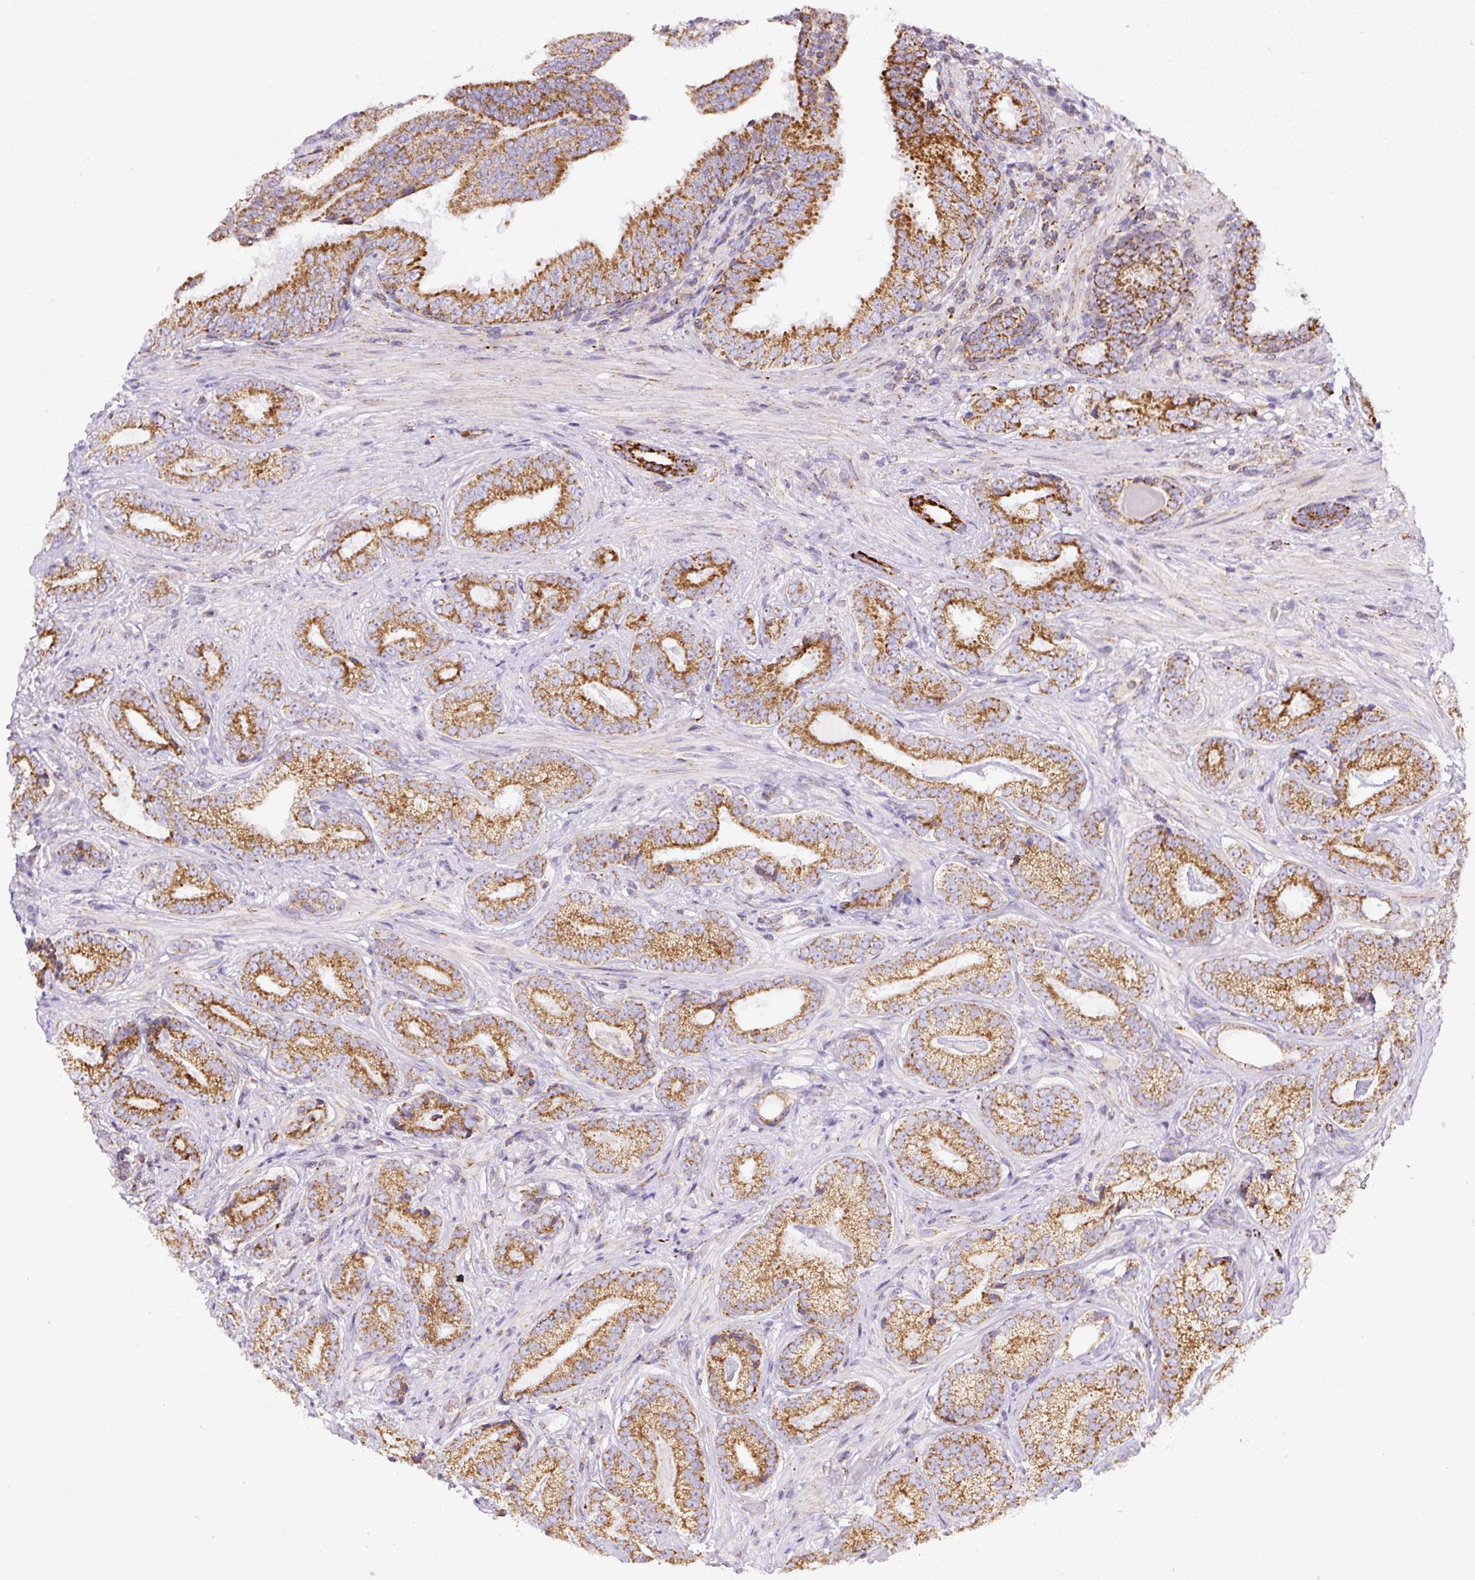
{"staining": {"intensity": "strong", "quantity": ">75%", "location": "cytoplasmic/membranous"}, "tissue": "prostate cancer", "cell_type": "Tumor cells", "image_type": "cancer", "snomed": [{"axis": "morphology", "description": "Adenocarcinoma, Low grade"}, {"axis": "topography", "description": "Prostate"}], "caption": "Strong cytoplasmic/membranous protein expression is seen in approximately >75% of tumor cells in prostate low-grade adenocarcinoma.", "gene": "NF1", "patient": {"sex": "male", "age": 61}}